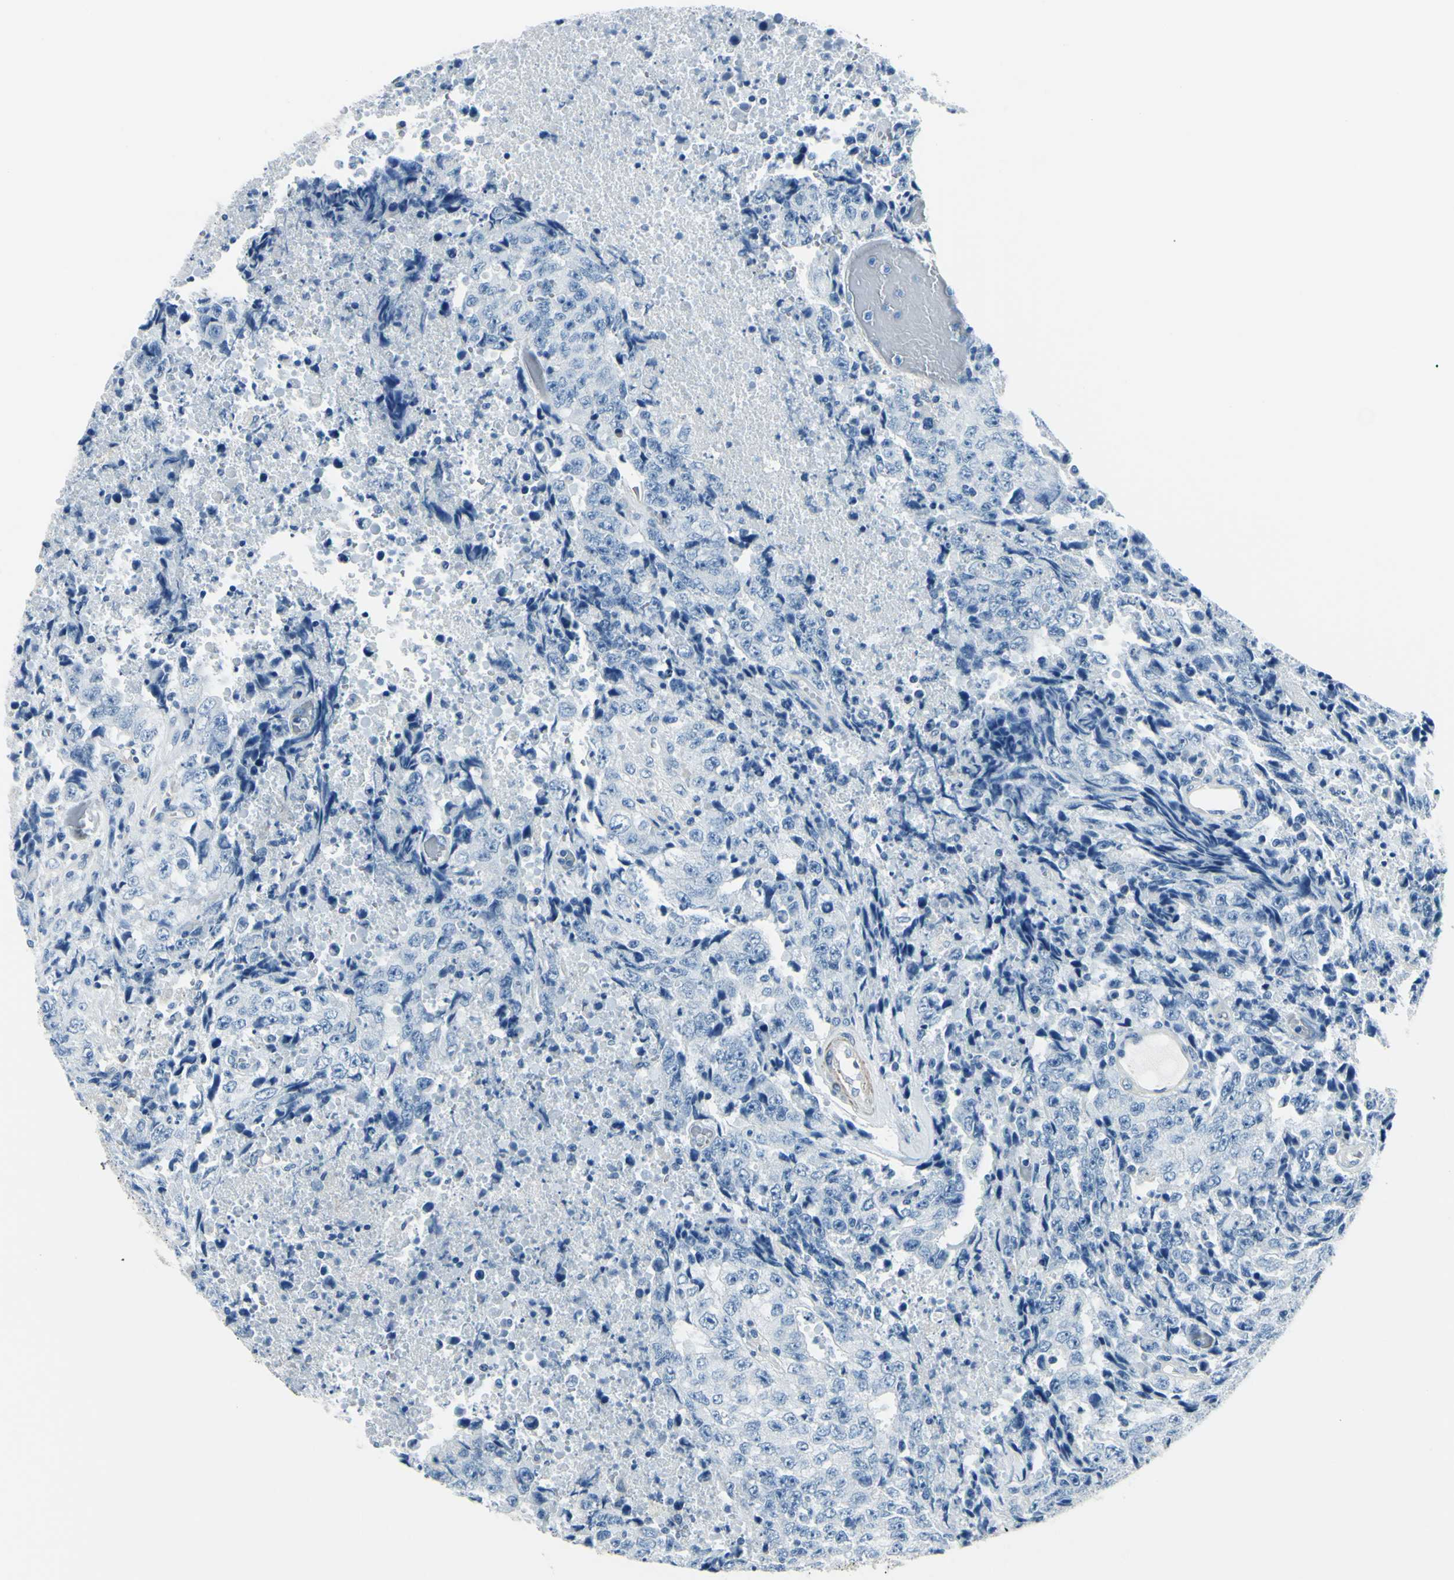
{"staining": {"intensity": "negative", "quantity": "none", "location": "none"}, "tissue": "testis cancer", "cell_type": "Tumor cells", "image_type": "cancer", "snomed": [{"axis": "morphology", "description": "Necrosis, NOS"}, {"axis": "morphology", "description": "Carcinoma, Embryonal, NOS"}, {"axis": "topography", "description": "Testis"}], "caption": "There is no significant staining in tumor cells of testis cancer (embryonal carcinoma).", "gene": "CDH15", "patient": {"sex": "male", "age": 19}}